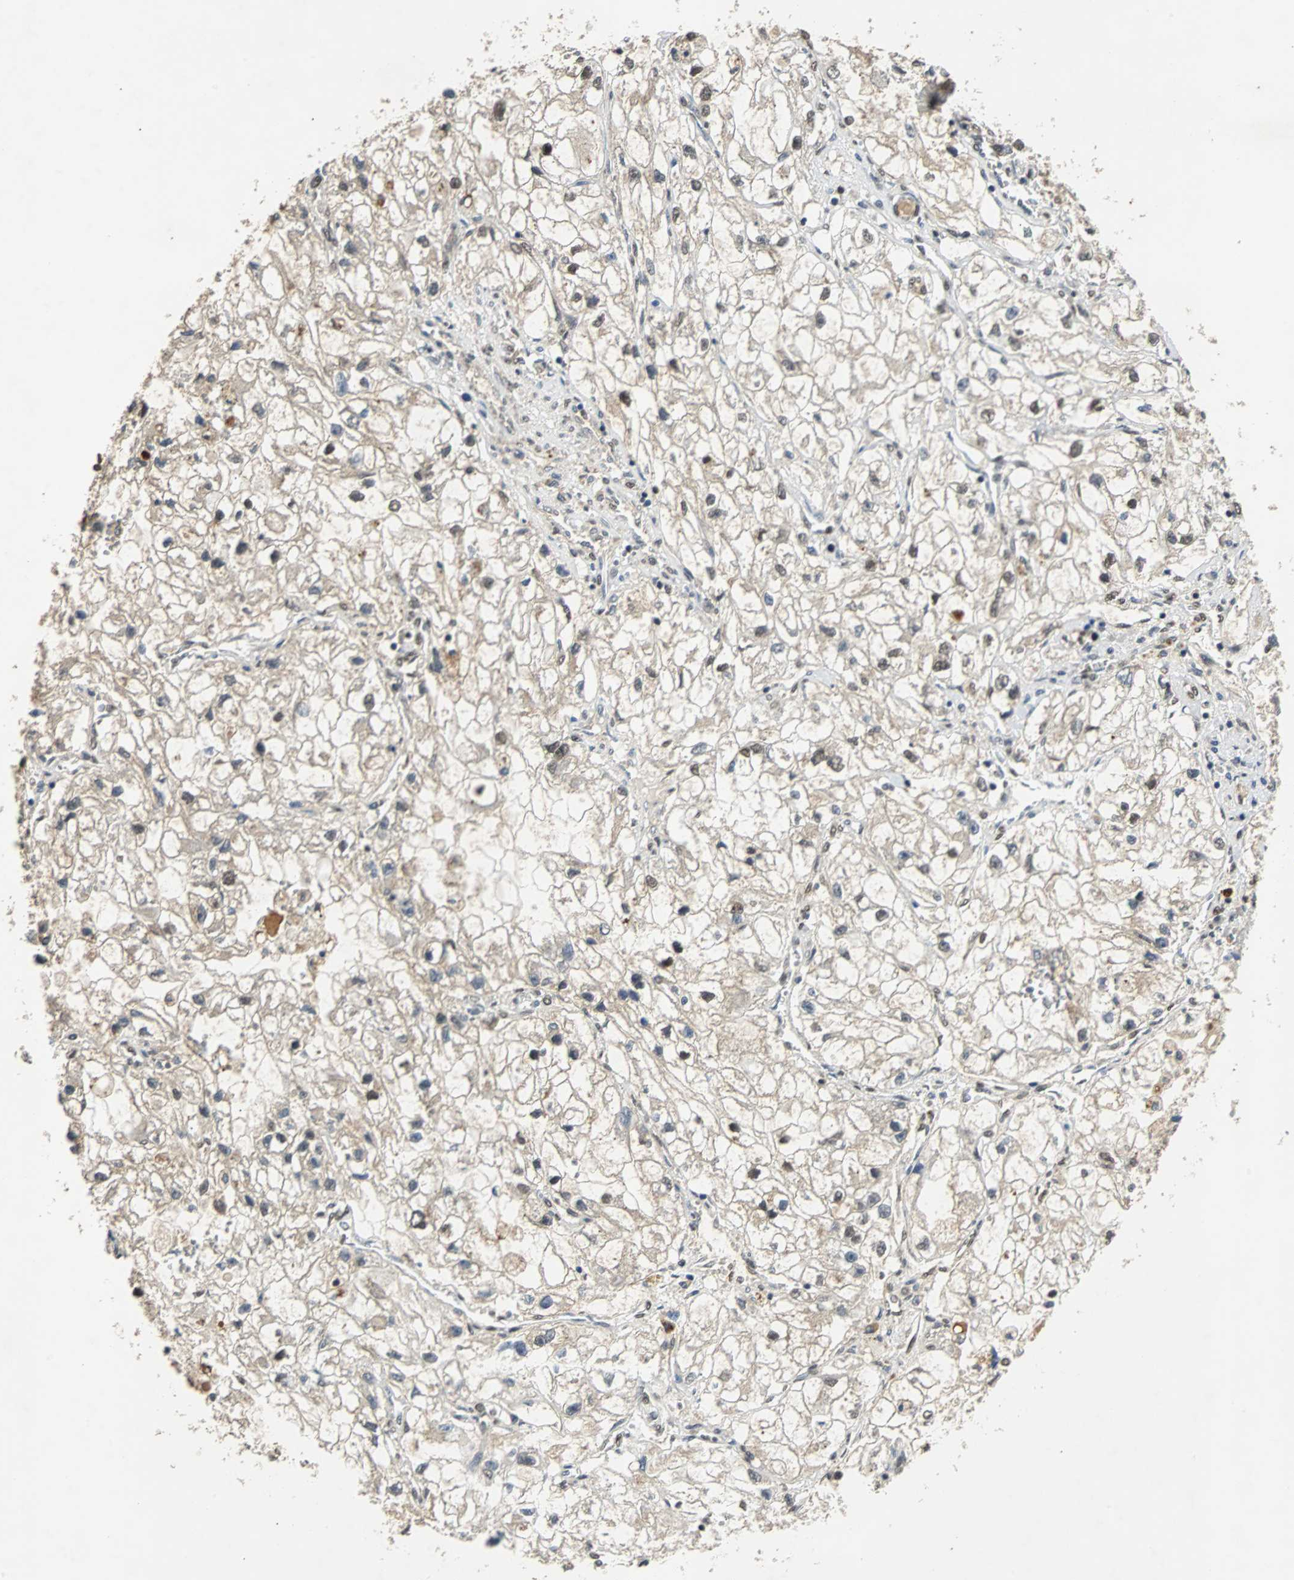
{"staining": {"intensity": "weak", "quantity": "25%-75%", "location": "nuclear"}, "tissue": "renal cancer", "cell_type": "Tumor cells", "image_type": "cancer", "snomed": [{"axis": "morphology", "description": "Adenocarcinoma, NOS"}, {"axis": "topography", "description": "Kidney"}], "caption": "Immunohistochemical staining of renal cancer shows weak nuclear protein expression in approximately 25%-75% of tumor cells. (DAB (3,3'-diaminobenzidine) = brown stain, brightfield microscopy at high magnification).", "gene": "PHC1", "patient": {"sex": "female", "age": 70}}